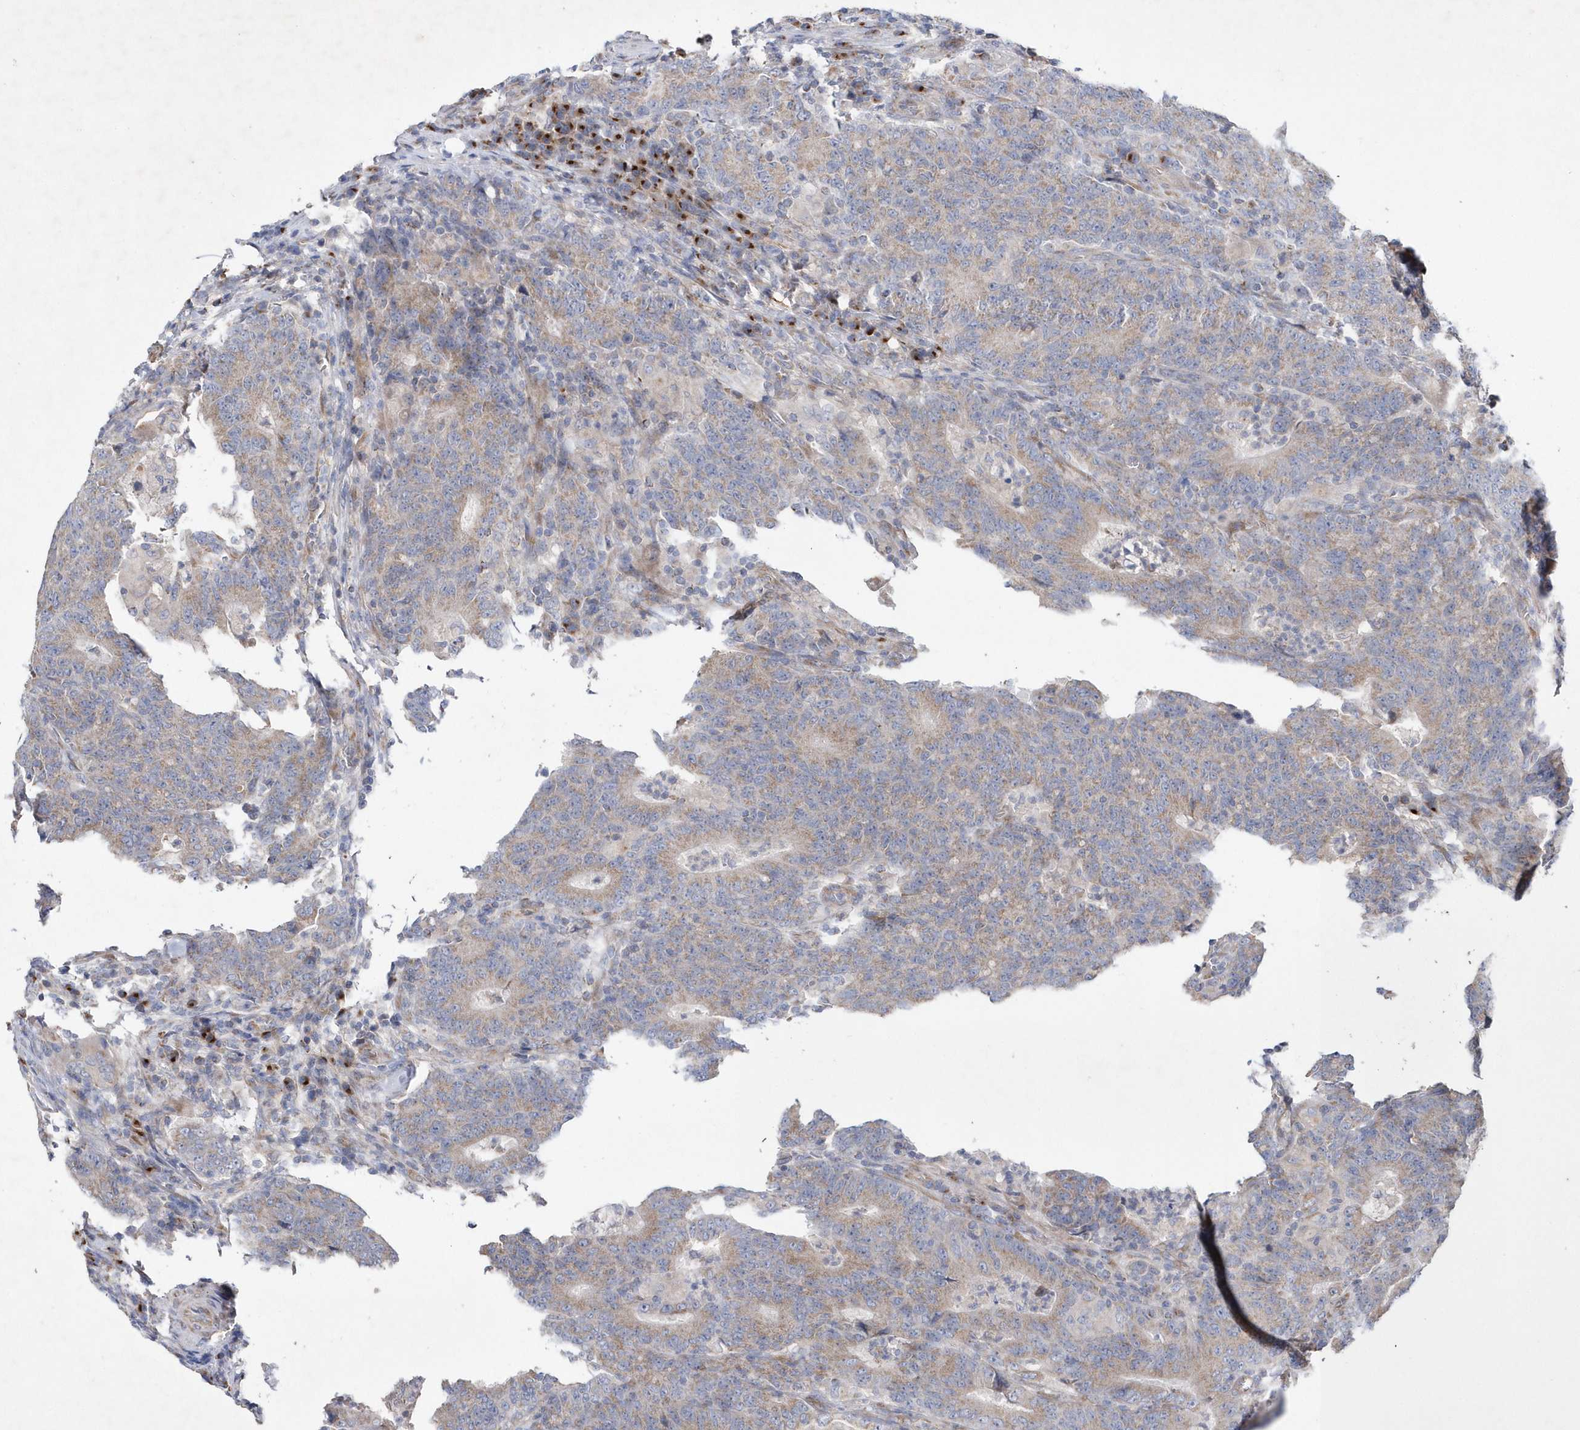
{"staining": {"intensity": "weak", "quantity": ">75%", "location": "cytoplasmic/membranous"}, "tissue": "colorectal cancer", "cell_type": "Tumor cells", "image_type": "cancer", "snomed": [{"axis": "morphology", "description": "Normal tissue, NOS"}, {"axis": "morphology", "description": "Adenocarcinoma, NOS"}, {"axis": "topography", "description": "Colon"}], "caption": "Protein expression analysis of adenocarcinoma (colorectal) demonstrates weak cytoplasmic/membranous expression in about >75% of tumor cells.", "gene": "METTL8", "patient": {"sex": "female", "age": 75}}